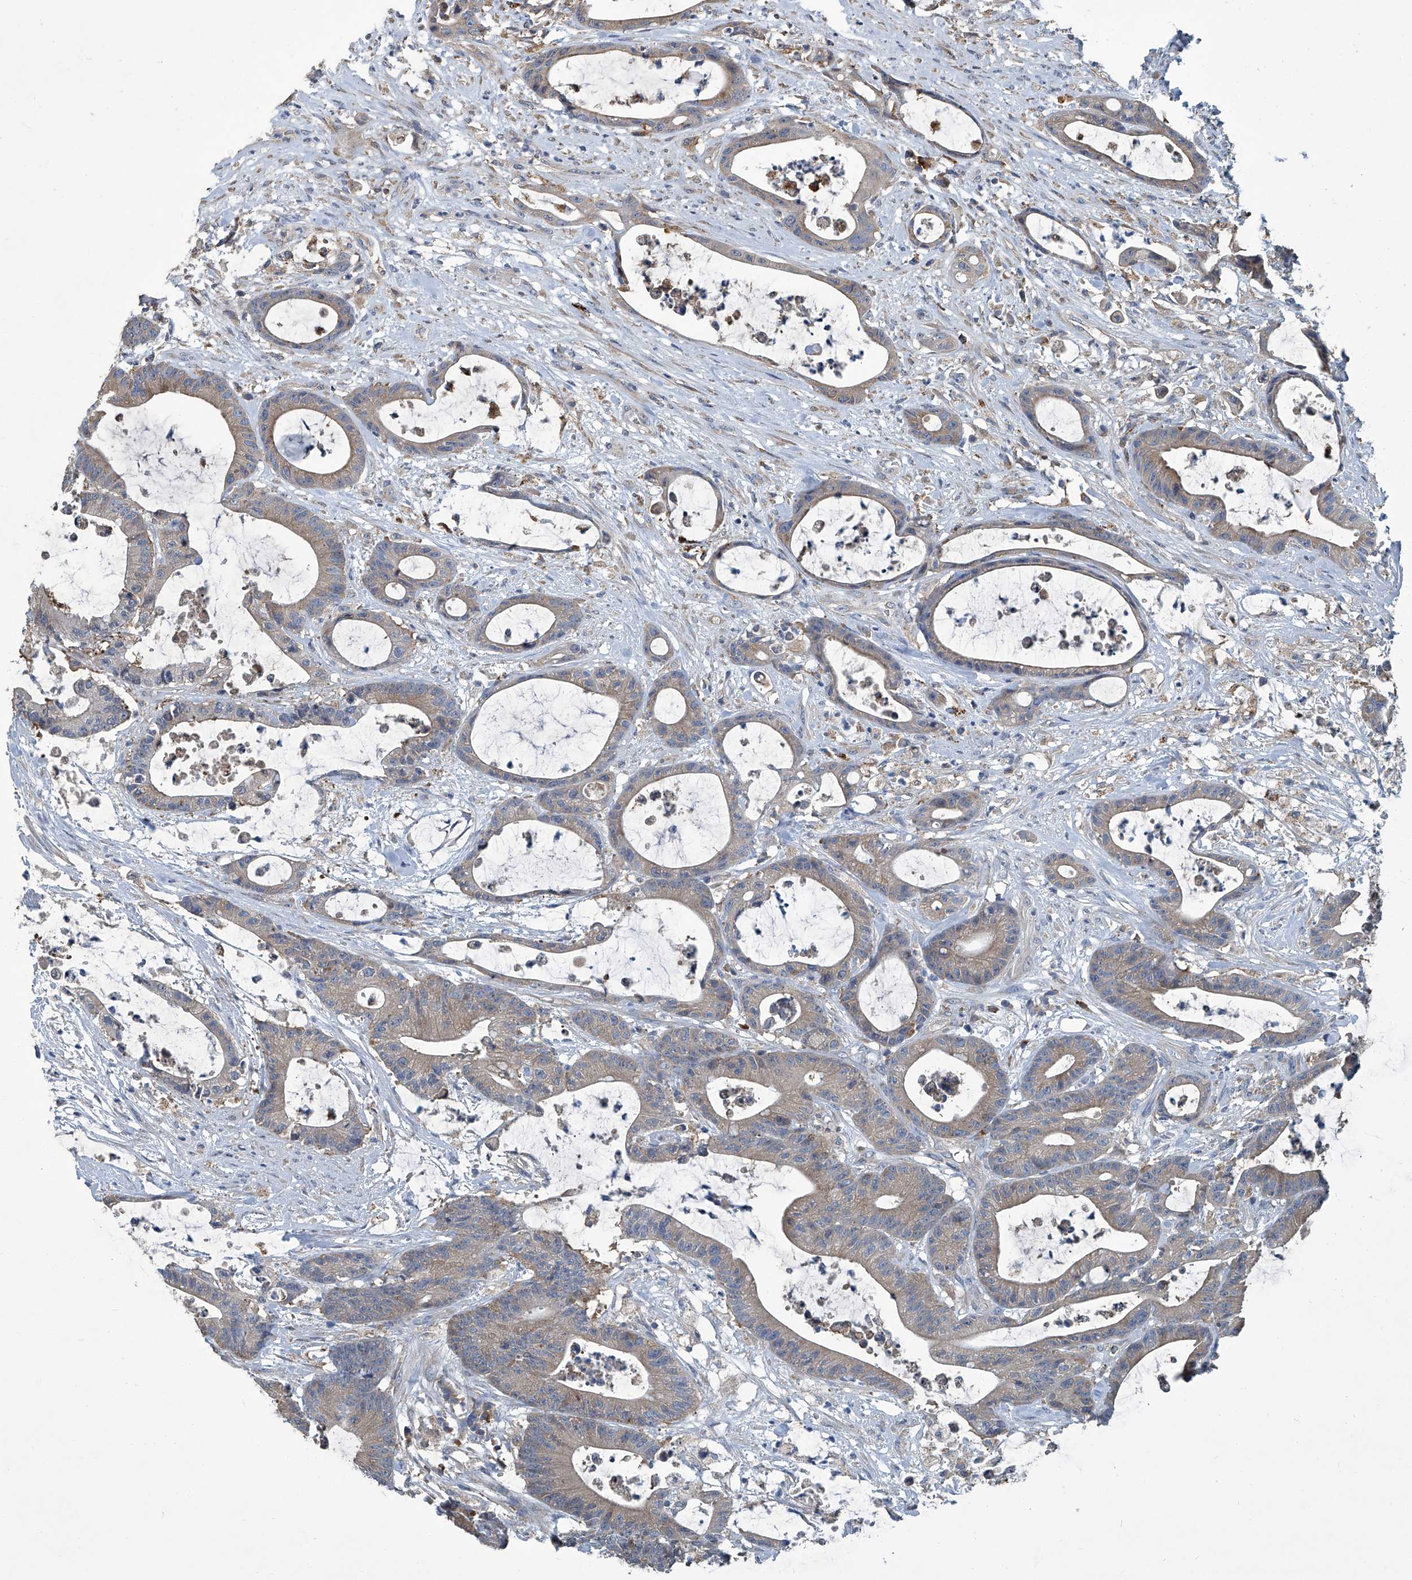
{"staining": {"intensity": "weak", "quantity": "<25%", "location": "cytoplasmic/membranous"}, "tissue": "colorectal cancer", "cell_type": "Tumor cells", "image_type": "cancer", "snomed": [{"axis": "morphology", "description": "Adenocarcinoma, NOS"}, {"axis": "topography", "description": "Colon"}], "caption": "DAB immunohistochemical staining of human adenocarcinoma (colorectal) demonstrates no significant expression in tumor cells.", "gene": "FAM167A", "patient": {"sex": "female", "age": 84}}